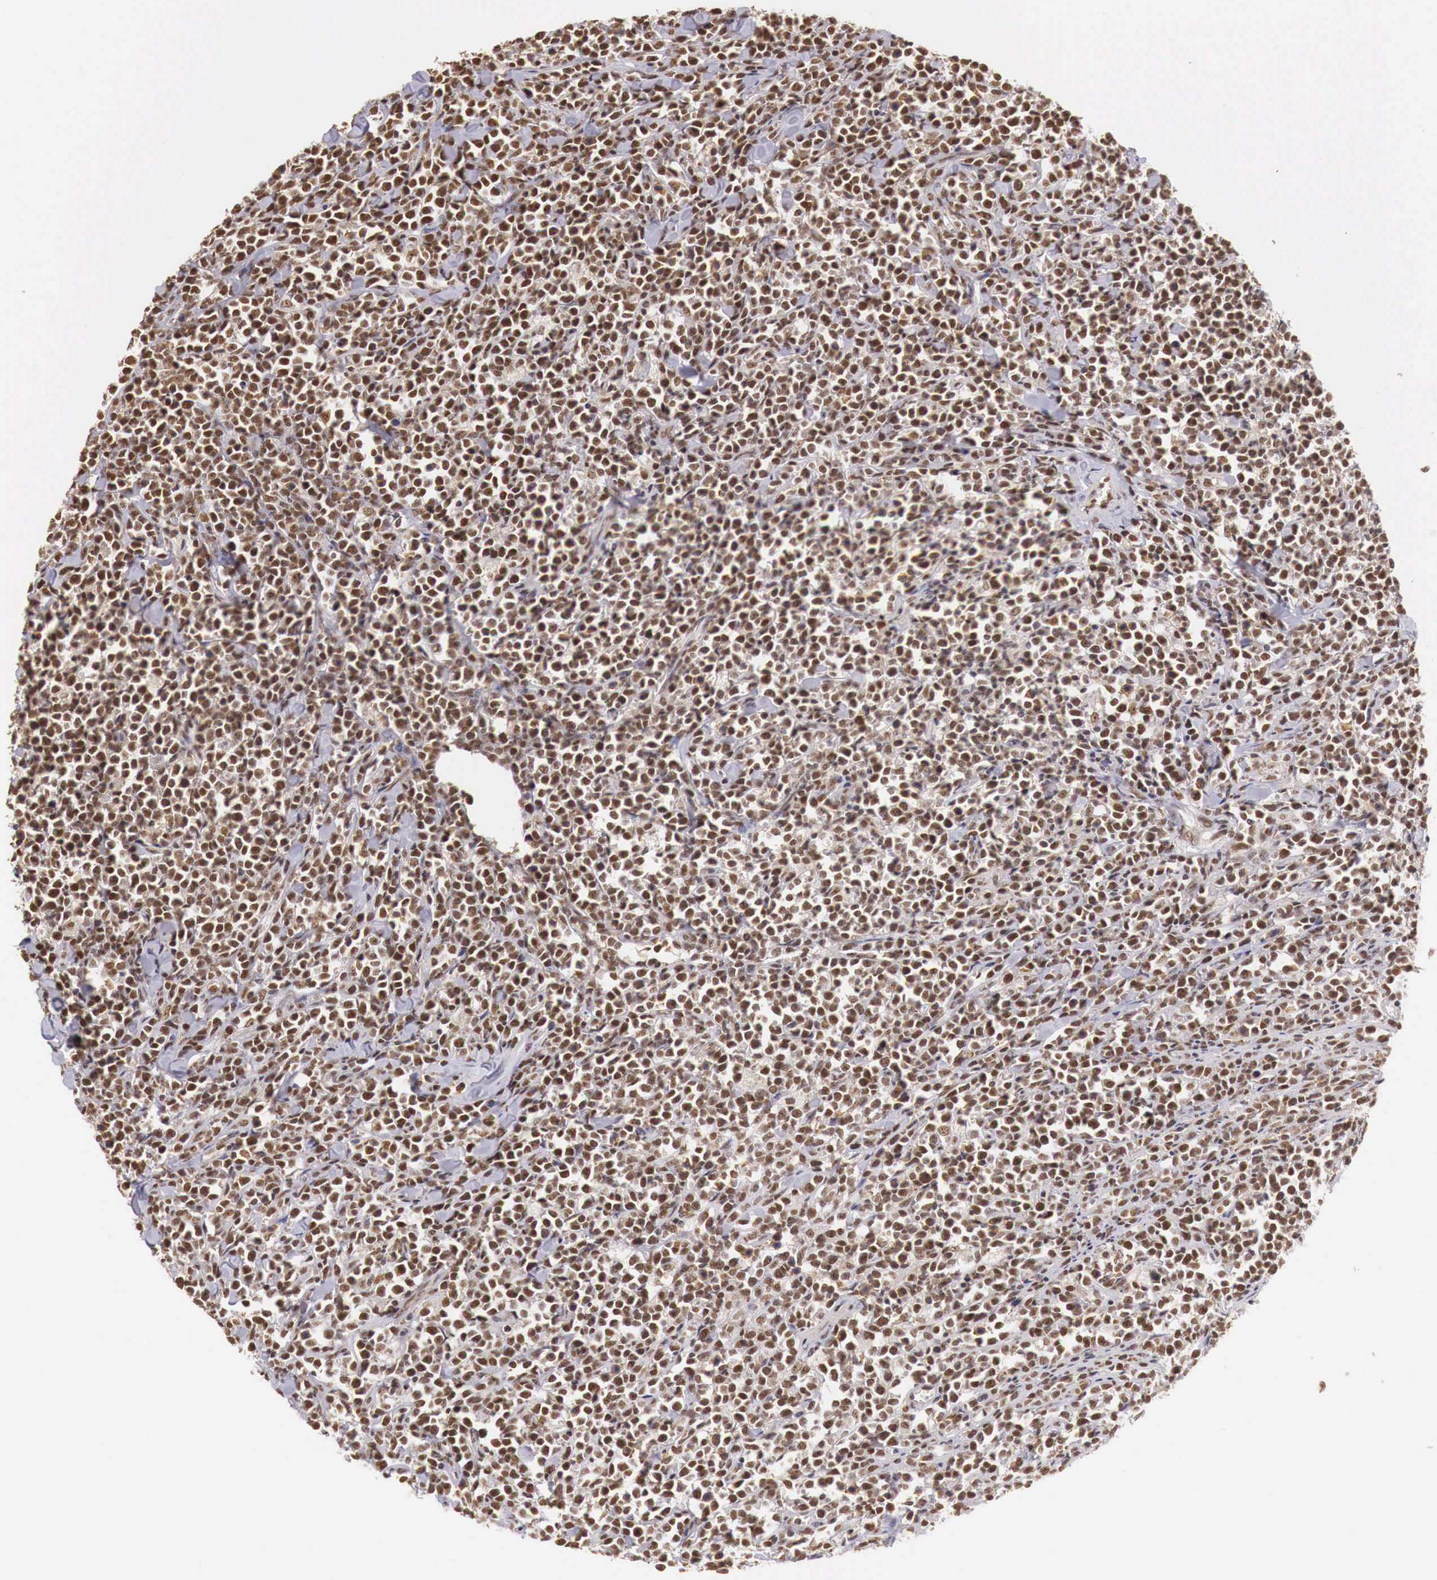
{"staining": {"intensity": "strong", "quantity": ">75%", "location": "cytoplasmic/membranous,nuclear"}, "tissue": "lymphoma", "cell_type": "Tumor cells", "image_type": "cancer", "snomed": [{"axis": "morphology", "description": "Malignant lymphoma, non-Hodgkin's type, High grade"}, {"axis": "topography", "description": "Small intestine"}, {"axis": "topography", "description": "Colon"}], "caption": "Protein expression analysis of high-grade malignant lymphoma, non-Hodgkin's type displays strong cytoplasmic/membranous and nuclear staining in about >75% of tumor cells.", "gene": "GPKOW", "patient": {"sex": "male", "age": 8}}